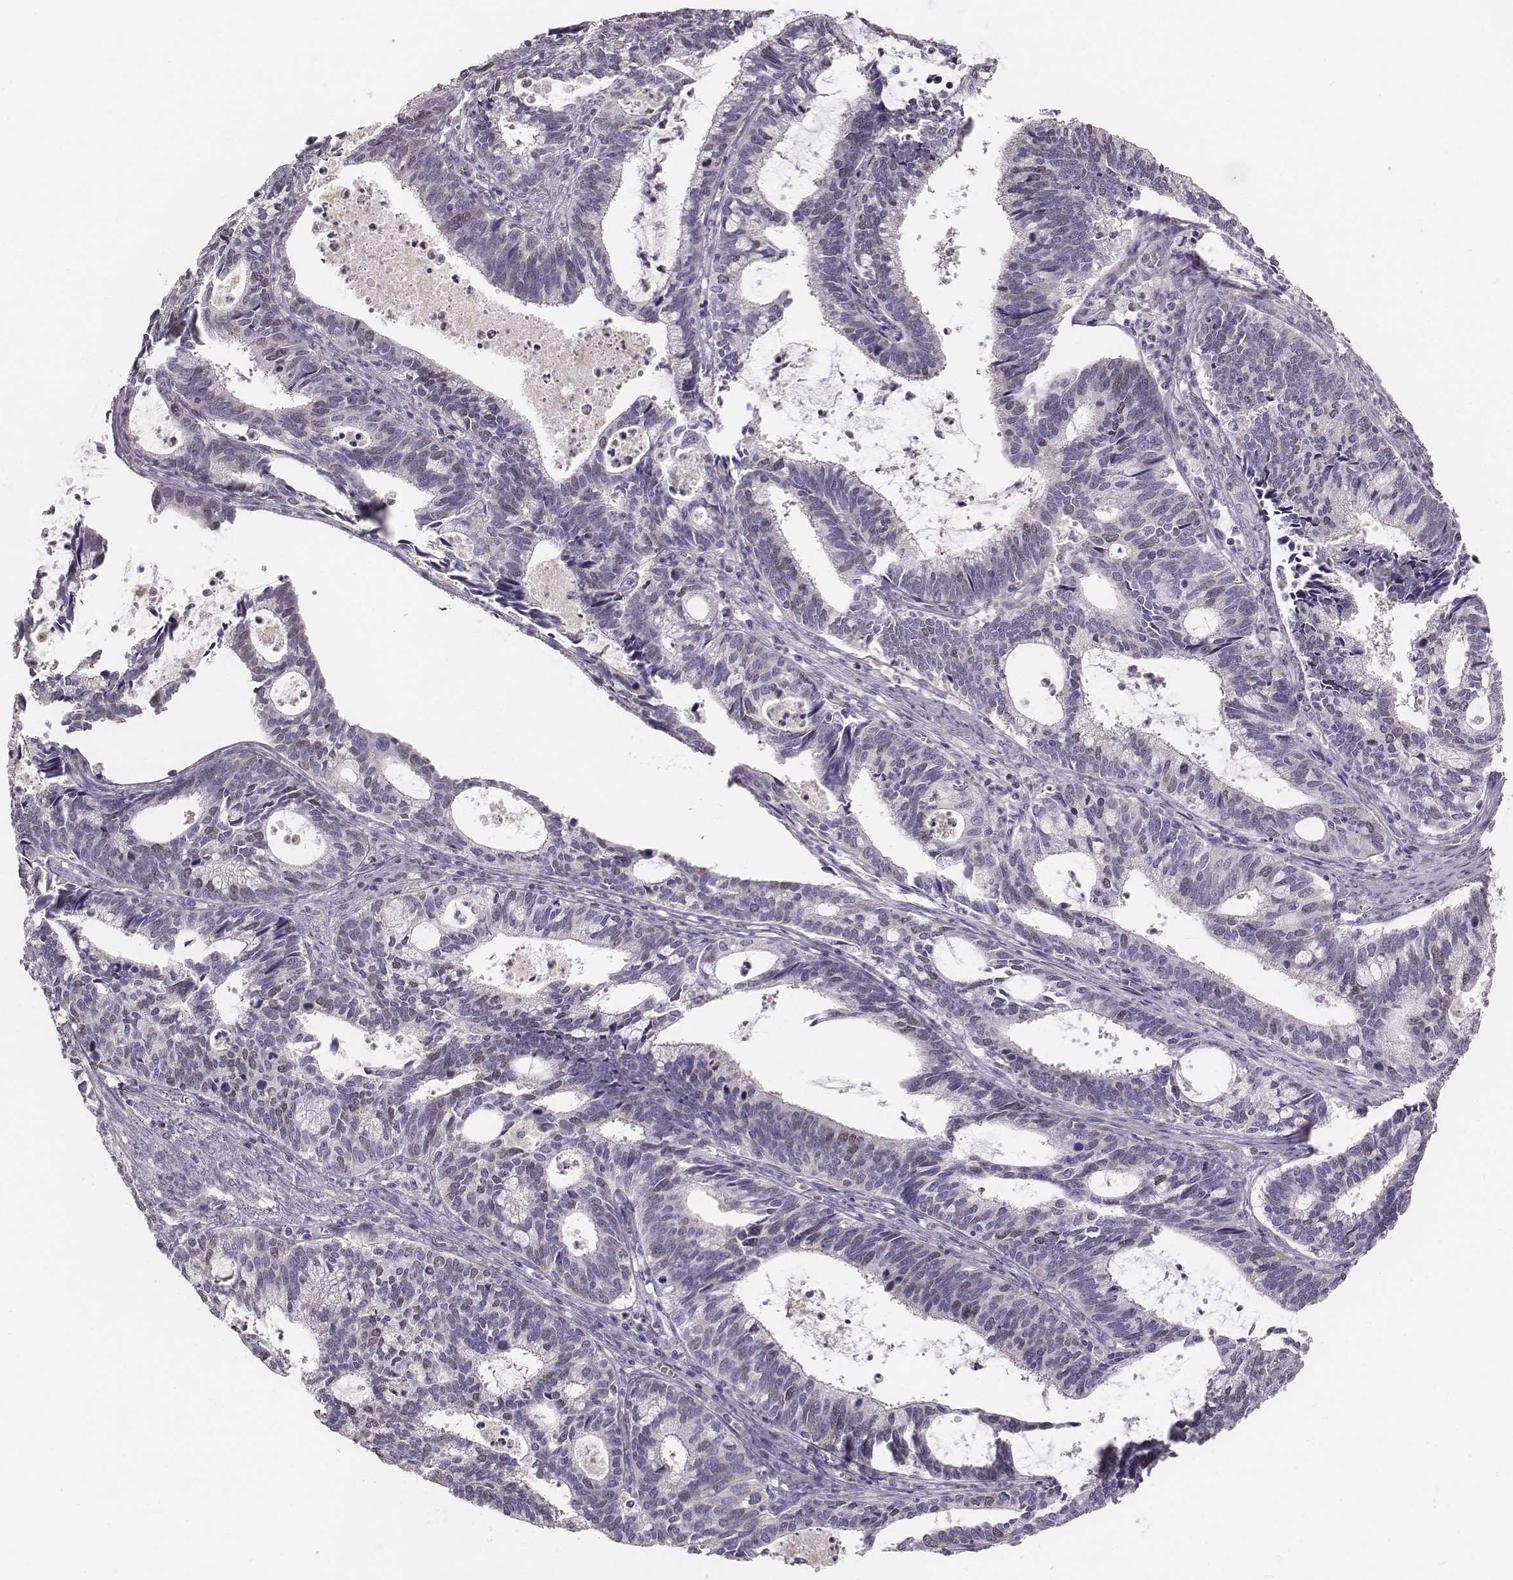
{"staining": {"intensity": "negative", "quantity": "none", "location": "none"}, "tissue": "cervical cancer", "cell_type": "Tumor cells", "image_type": "cancer", "snomed": [{"axis": "morphology", "description": "Adenocarcinoma, NOS"}, {"axis": "topography", "description": "Cervix"}], "caption": "Protein analysis of cervical cancer exhibits no significant positivity in tumor cells.", "gene": "PBK", "patient": {"sex": "female", "age": 42}}